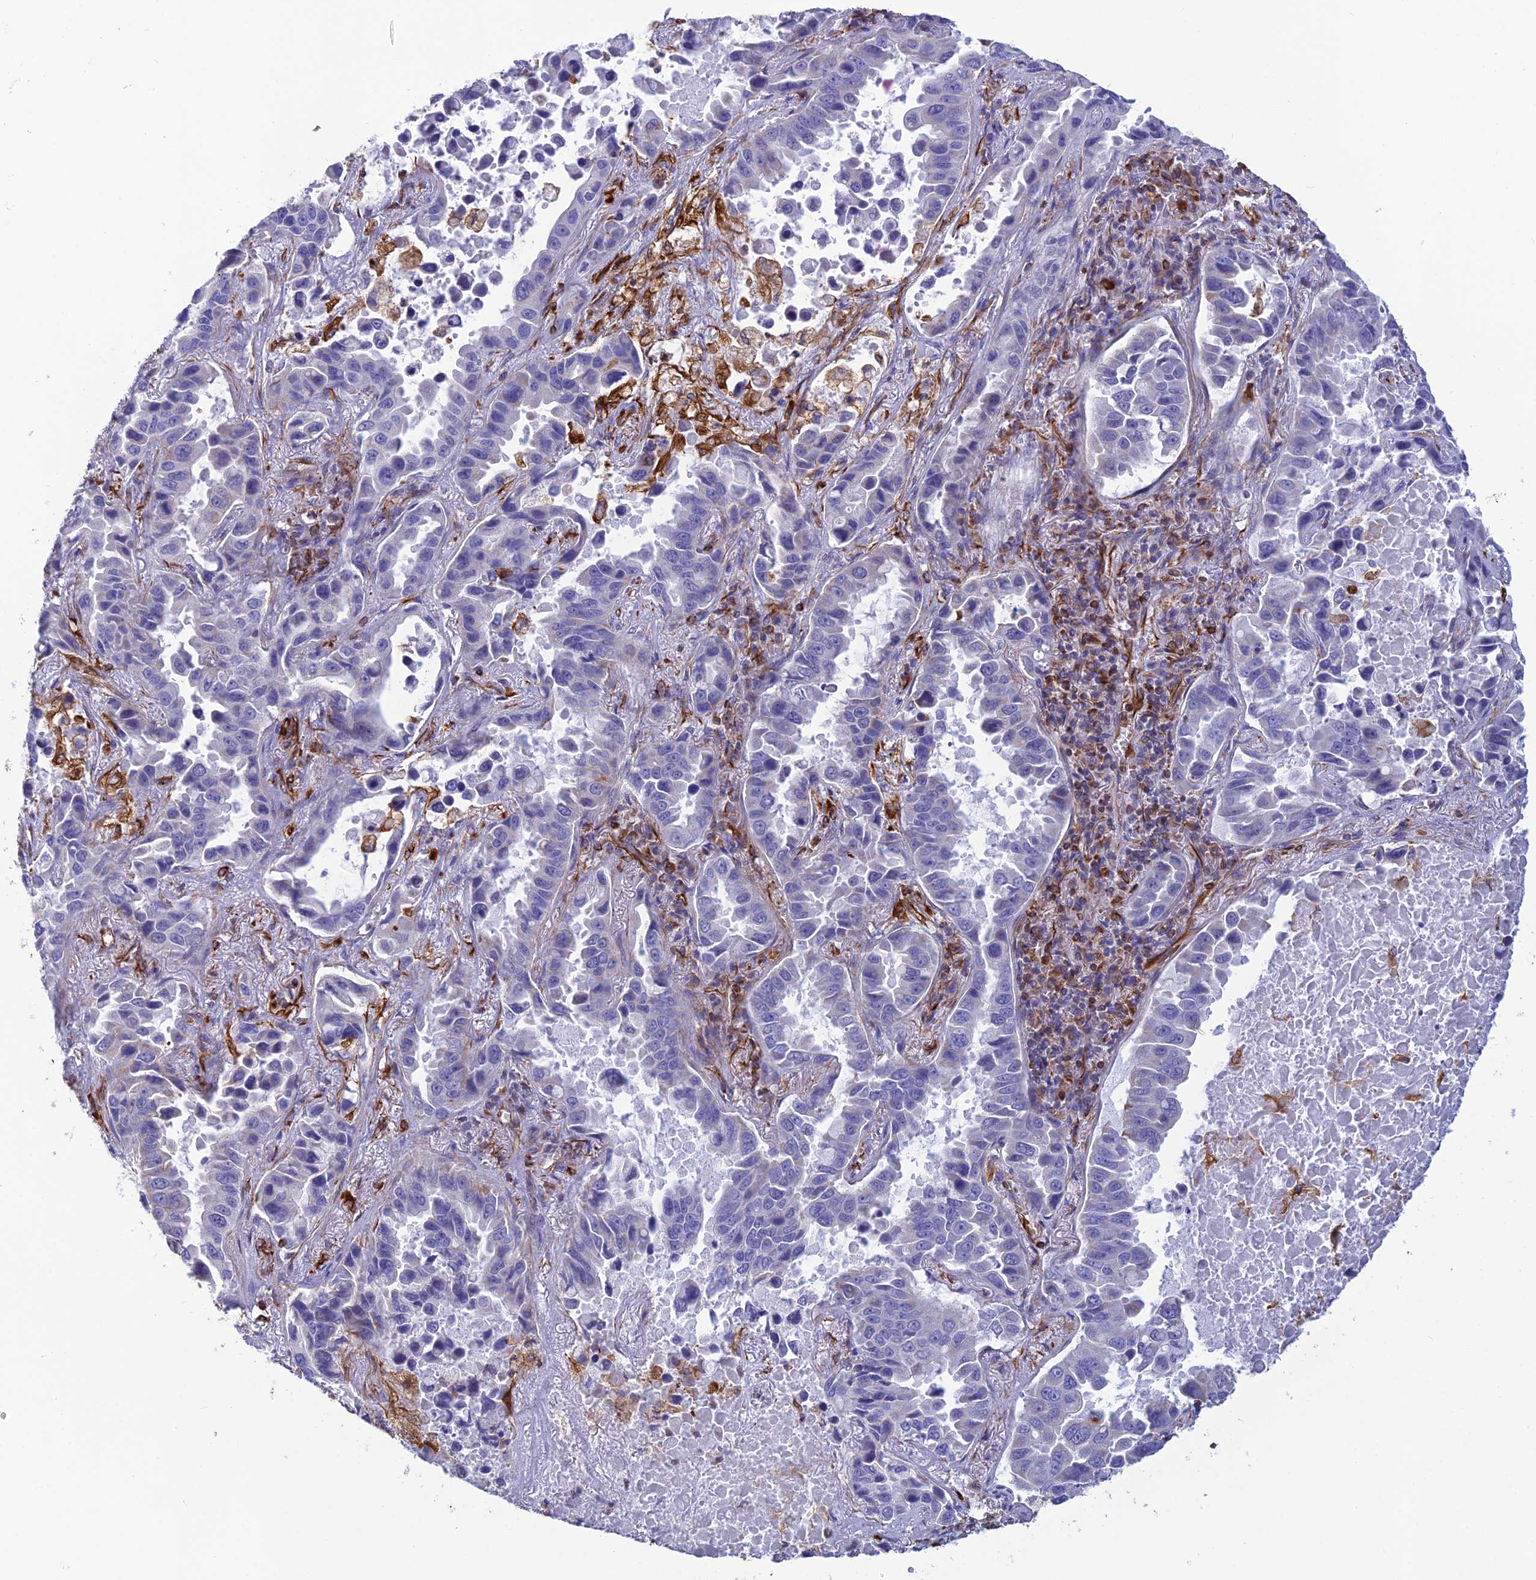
{"staining": {"intensity": "negative", "quantity": "none", "location": "none"}, "tissue": "lung cancer", "cell_type": "Tumor cells", "image_type": "cancer", "snomed": [{"axis": "morphology", "description": "Adenocarcinoma, NOS"}, {"axis": "topography", "description": "Lung"}], "caption": "DAB immunohistochemical staining of lung cancer shows no significant staining in tumor cells. (Brightfield microscopy of DAB IHC at high magnification).", "gene": "FBXL20", "patient": {"sex": "male", "age": 64}}